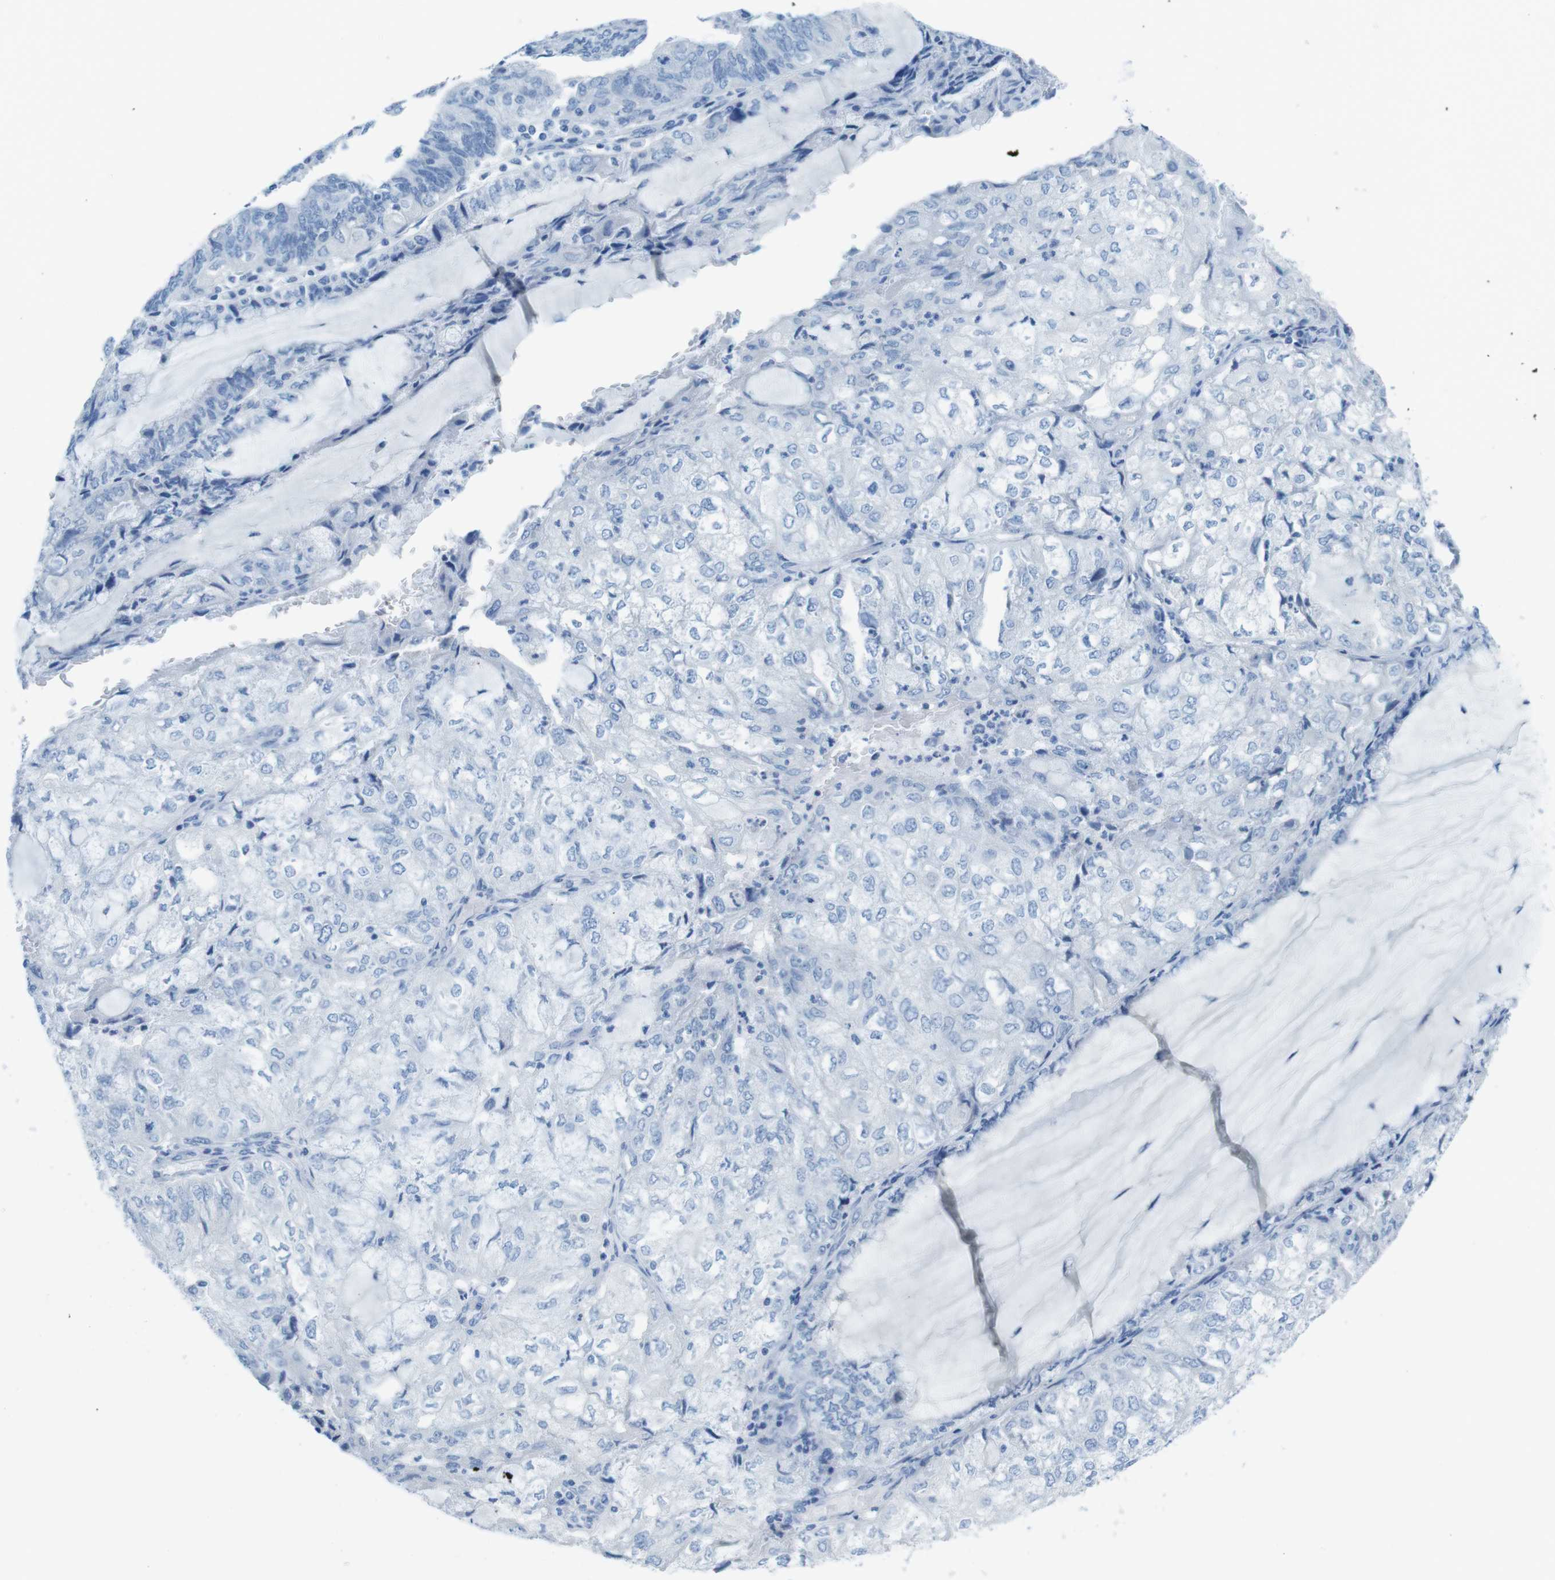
{"staining": {"intensity": "negative", "quantity": "none", "location": "none"}, "tissue": "endometrial cancer", "cell_type": "Tumor cells", "image_type": "cancer", "snomed": [{"axis": "morphology", "description": "Adenocarcinoma, NOS"}, {"axis": "topography", "description": "Endometrium"}], "caption": "The histopathology image exhibits no significant staining in tumor cells of endometrial adenocarcinoma.", "gene": "GAP43", "patient": {"sex": "female", "age": 81}}